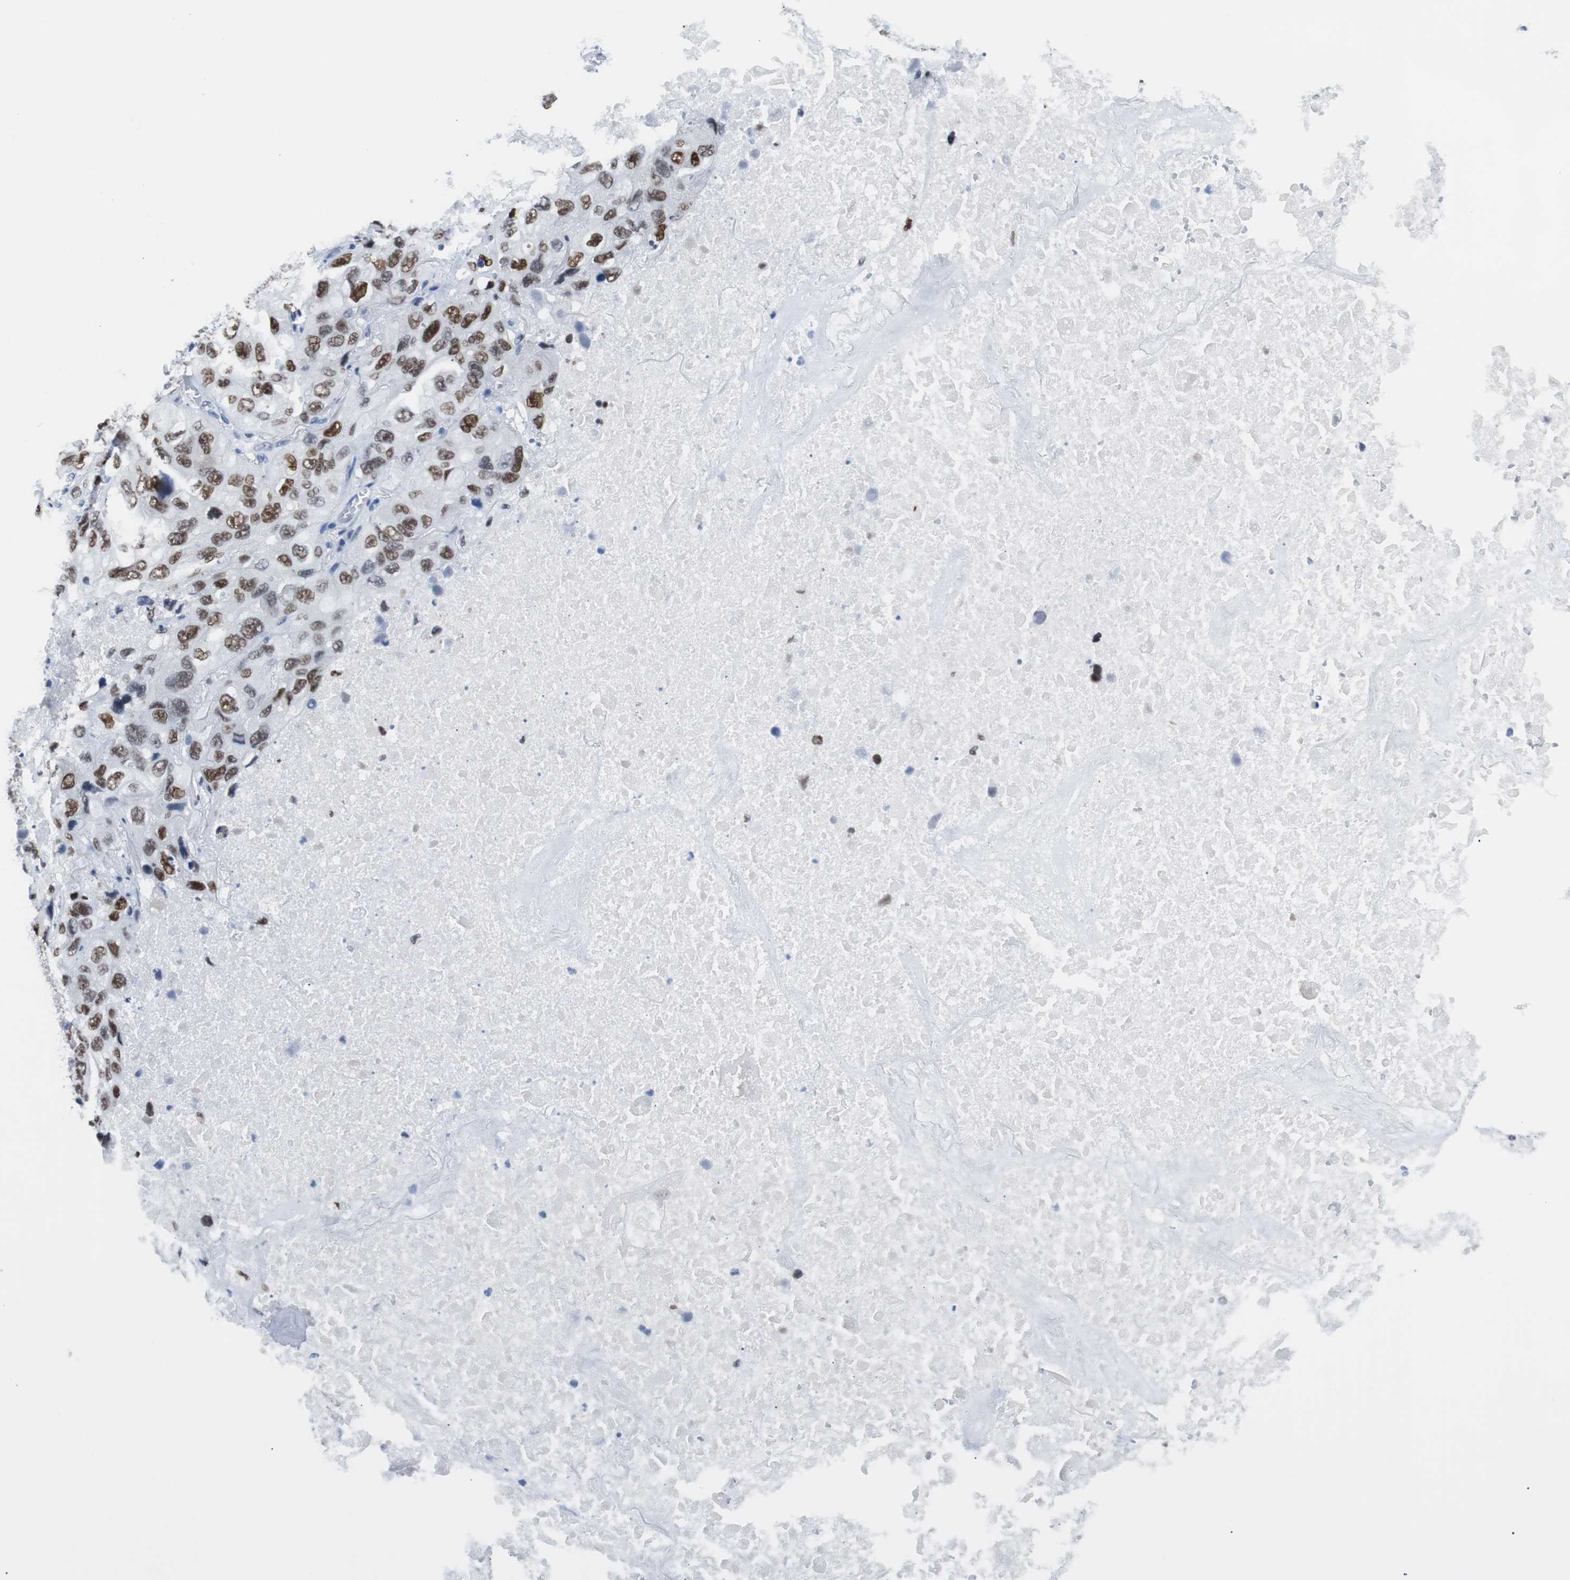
{"staining": {"intensity": "strong", "quantity": ">75%", "location": "nuclear"}, "tissue": "lung cancer", "cell_type": "Tumor cells", "image_type": "cancer", "snomed": [{"axis": "morphology", "description": "Squamous cell carcinoma, NOS"}, {"axis": "topography", "description": "Lung"}], "caption": "Lung cancer tissue exhibits strong nuclear positivity in approximately >75% of tumor cells (Brightfield microscopy of DAB IHC at high magnification).", "gene": "JUN", "patient": {"sex": "female", "age": 73}}